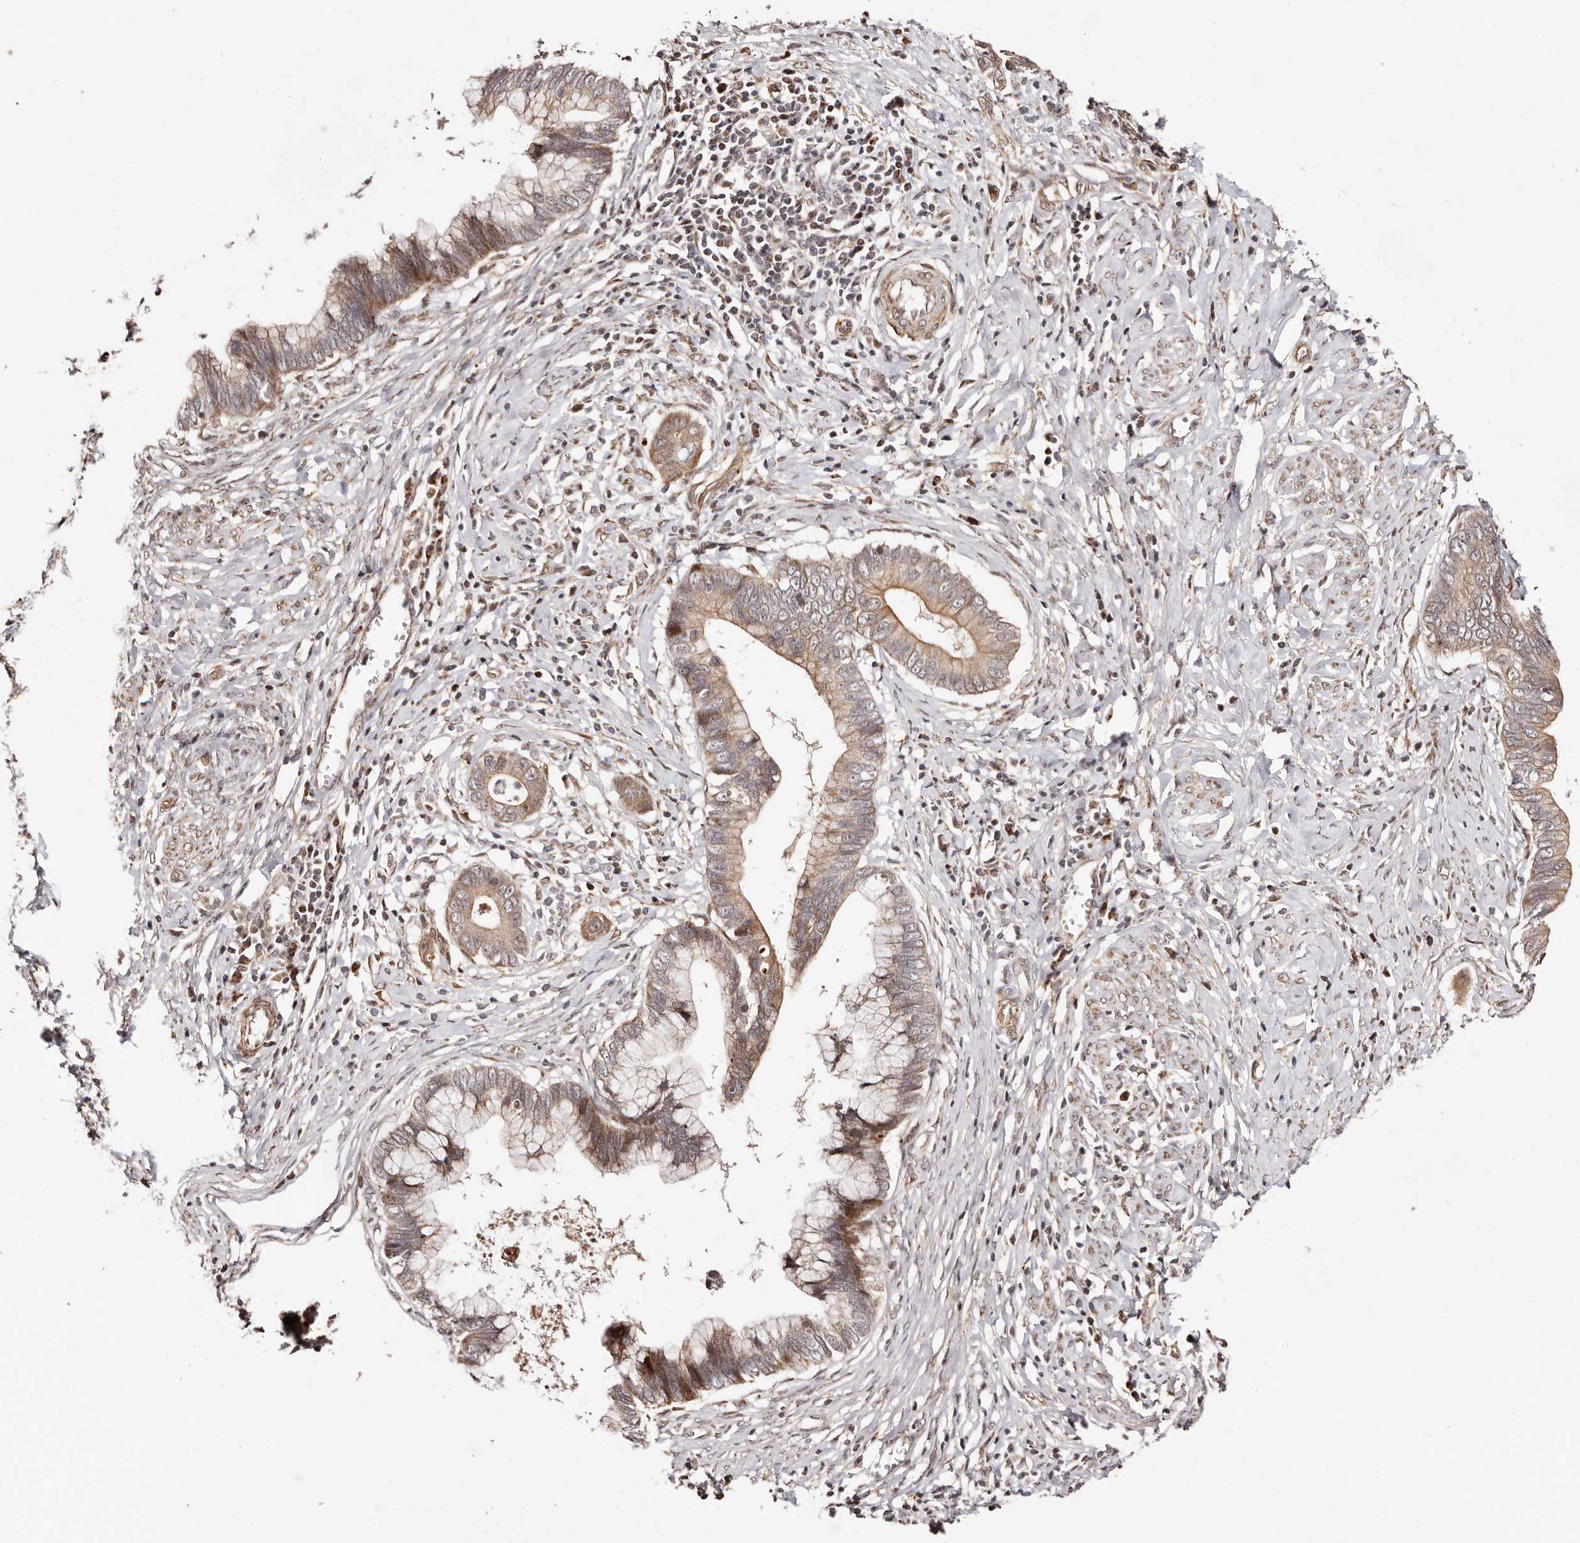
{"staining": {"intensity": "moderate", "quantity": ">75%", "location": "cytoplasmic/membranous"}, "tissue": "cervical cancer", "cell_type": "Tumor cells", "image_type": "cancer", "snomed": [{"axis": "morphology", "description": "Adenocarcinoma, NOS"}, {"axis": "topography", "description": "Cervix"}], "caption": "A photomicrograph of cervical cancer stained for a protein reveals moderate cytoplasmic/membranous brown staining in tumor cells. (Brightfield microscopy of DAB IHC at high magnification).", "gene": "HIVEP3", "patient": {"sex": "female", "age": 44}}